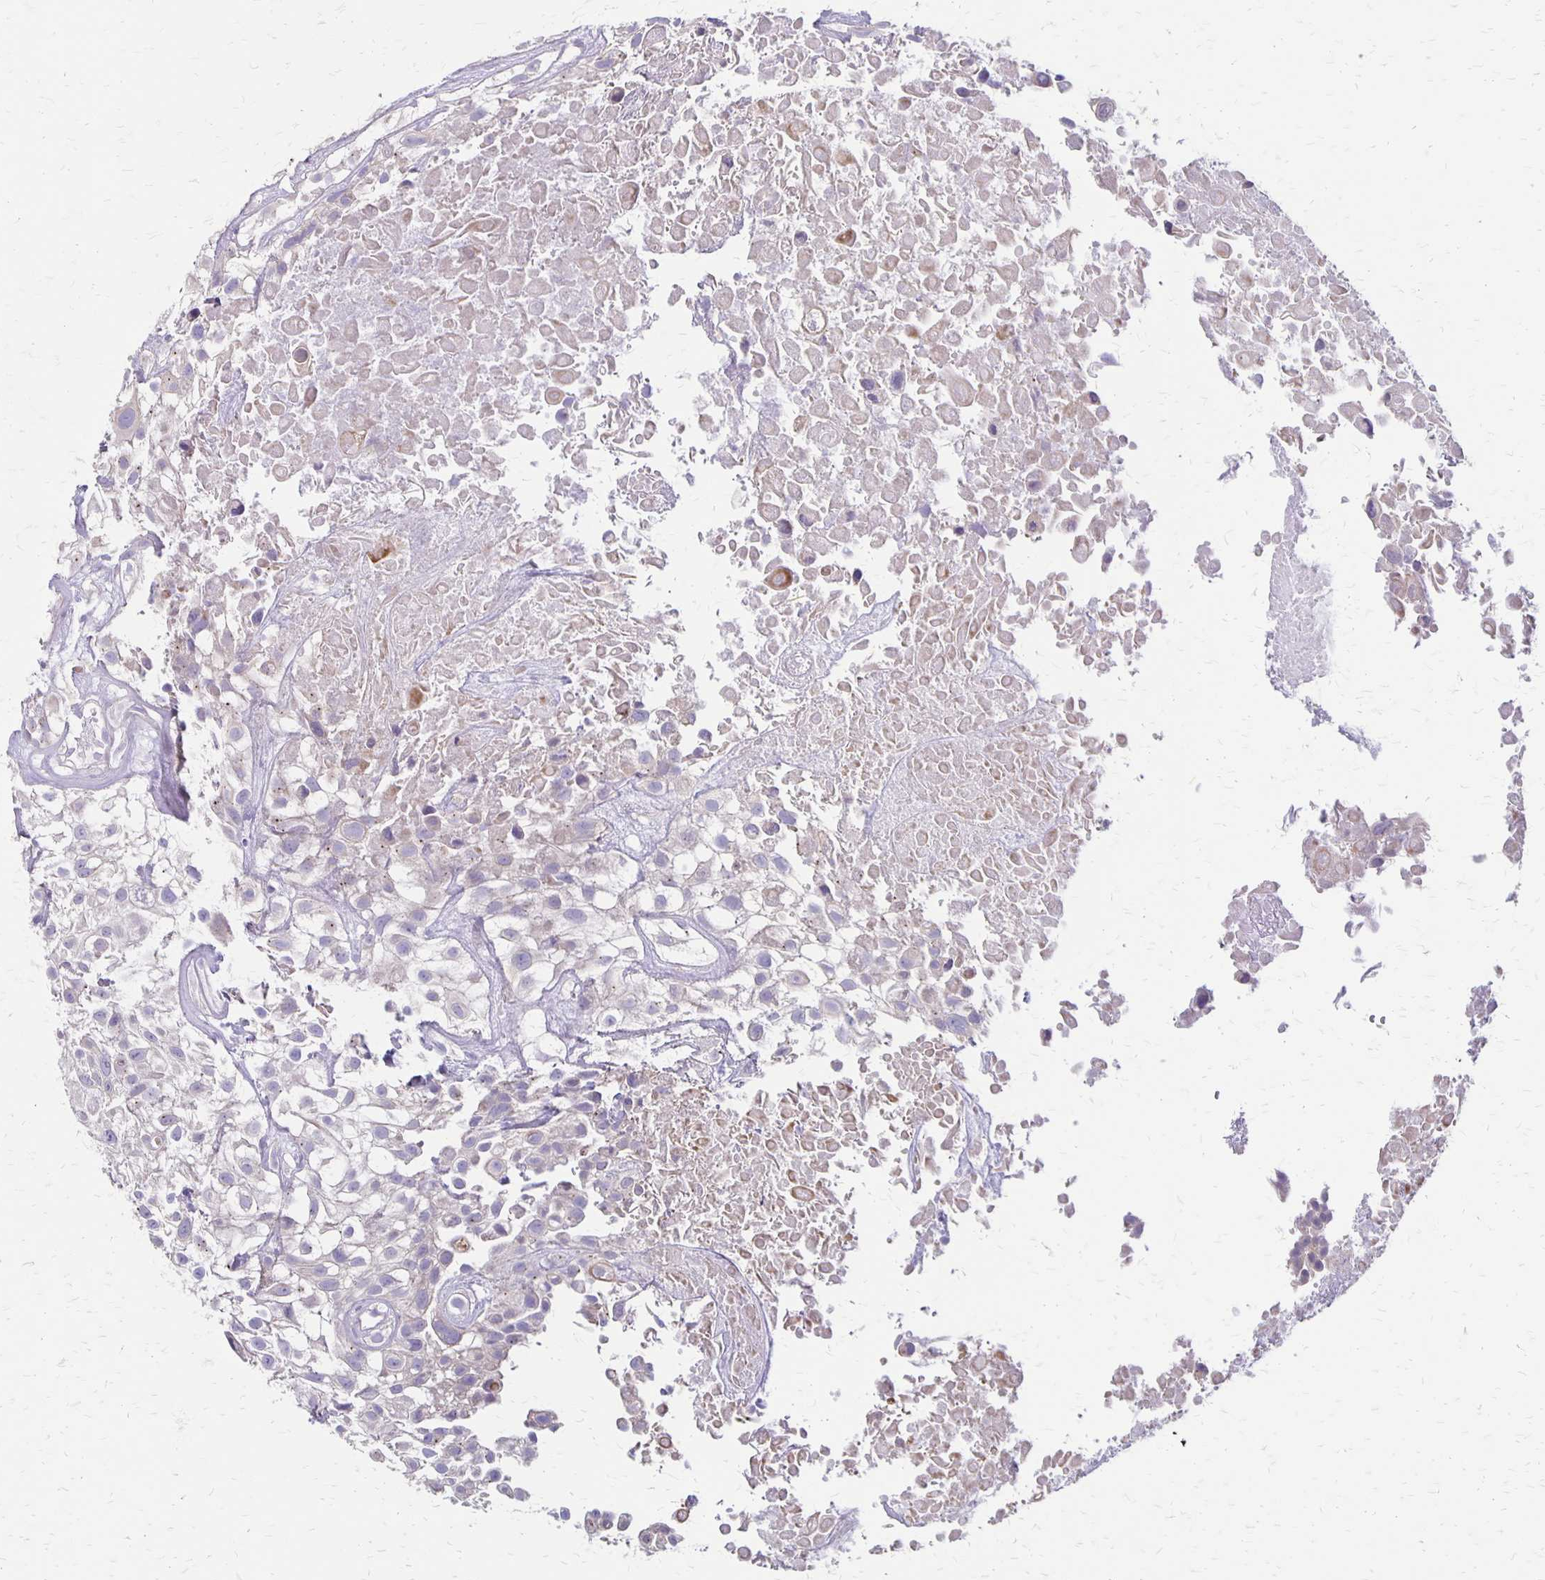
{"staining": {"intensity": "negative", "quantity": "none", "location": "none"}, "tissue": "urothelial cancer", "cell_type": "Tumor cells", "image_type": "cancer", "snomed": [{"axis": "morphology", "description": "Urothelial carcinoma, High grade"}, {"axis": "topography", "description": "Urinary bladder"}], "caption": "Urothelial carcinoma (high-grade) was stained to show a protein in brown. There is no significant positivity in tumor cells. (Immunohistochemistry, brightfield microscopy, high magnification).", "gene": "HOMER1", "patient": {"sex": "male", "age": 56}}